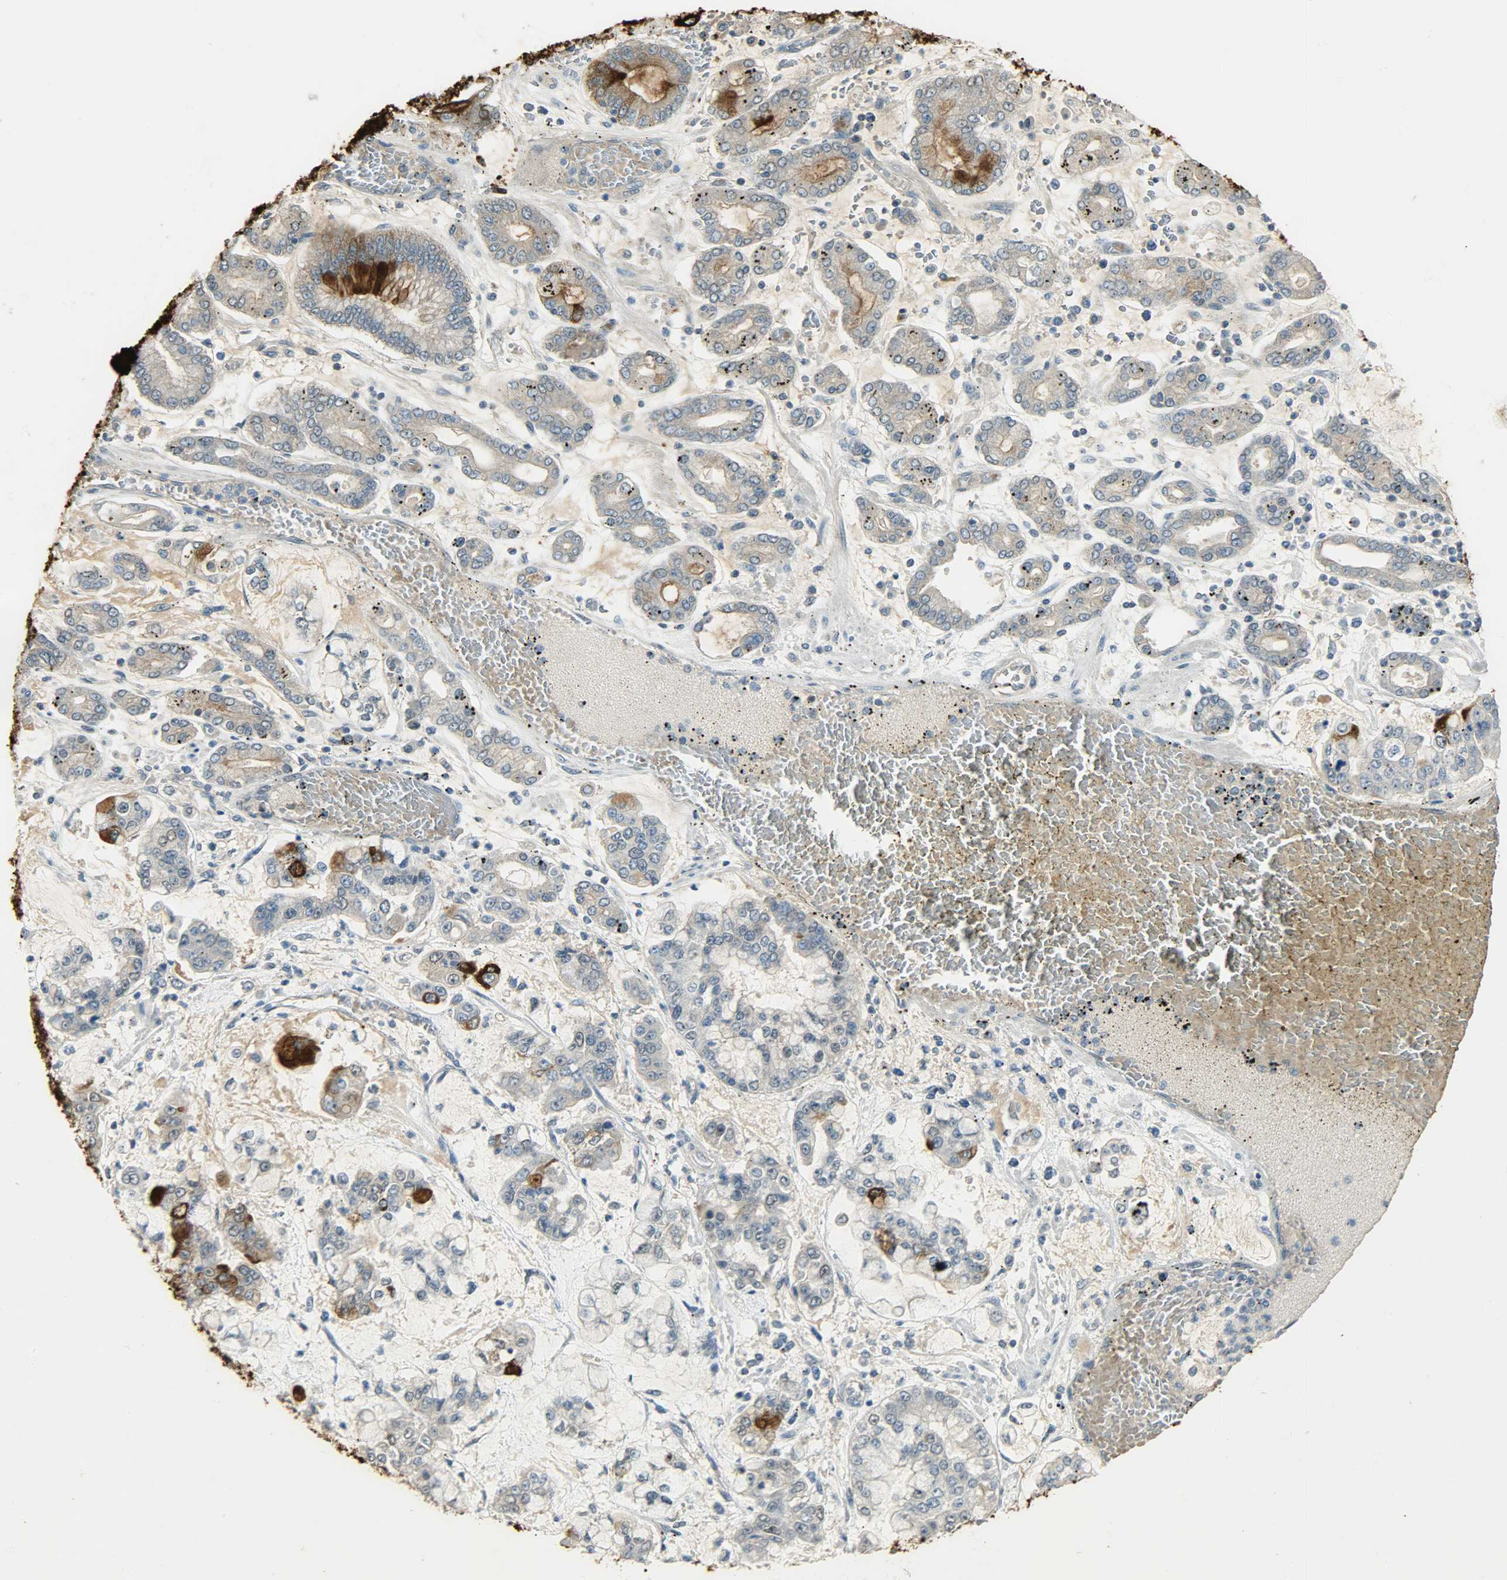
{"staining": {"intensity": "strong", "quantity": "<25%", "location": "cytoplasmic/membranous"}, "tissue": "stomach cancer", "cell_type": "Tumor cells", "image_type": "cancer", "snomed": [{"axis": "morphology", "description": "Normal tissue, NOS"}, {"axis": "morphology", "description": "Adenocarcinoma, NOS"}, {"axis": "topography", "description": "Stomach, upper"}, {"axis": "topography", "description": "Stomach"}], "caption": "Protein staining exhibits strong cytoplasmic/membranous staining in about <25% of tumor cells in stomach adenocarcinoma.", "gene": "PRMT5", "patient": {"sex": "male", "age": 76}}